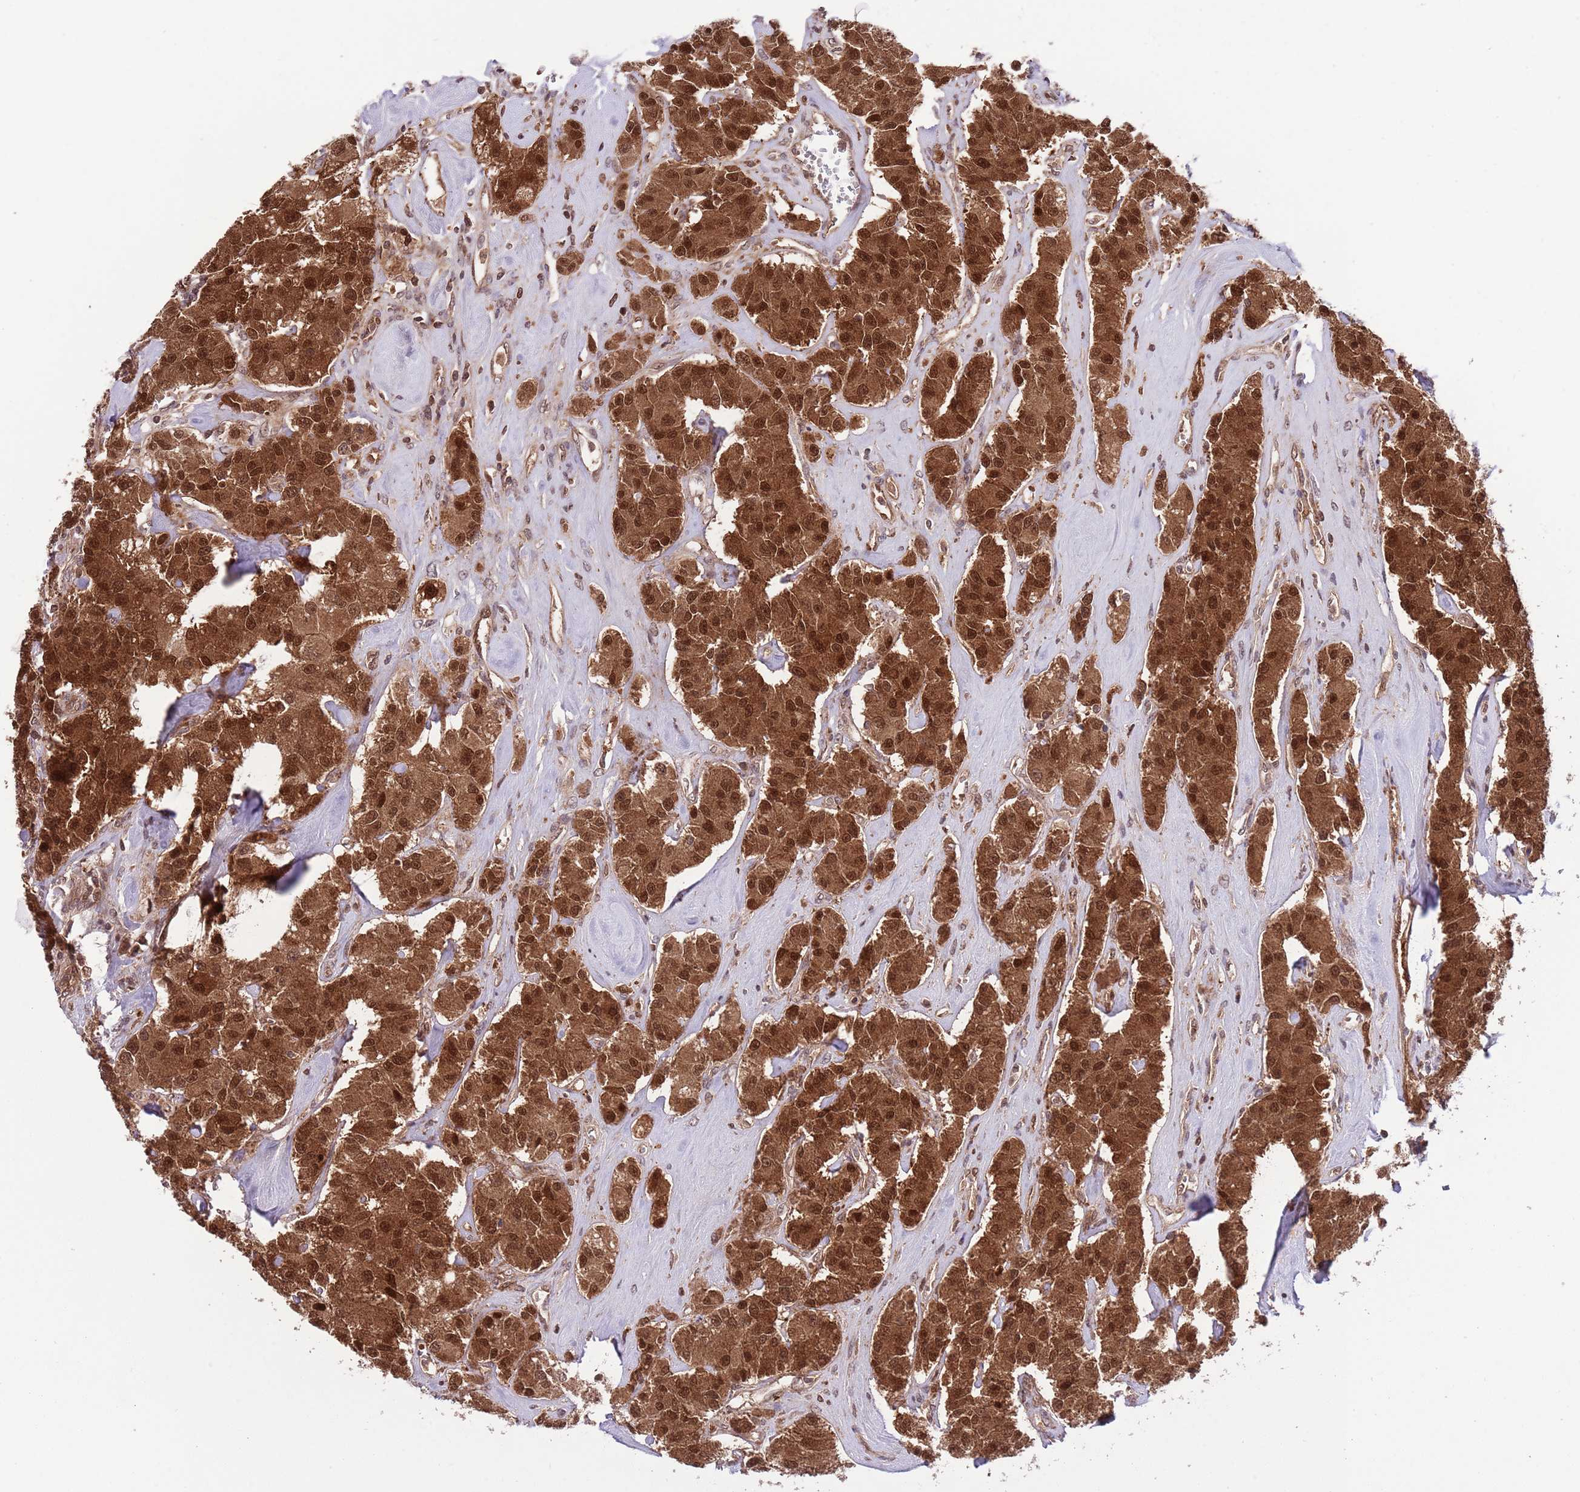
{"staining": {"intensity": "strong", "quantity": ">75%", "location": "cytoplasmic/membranous,nuclear"}, "tissue": "carcinoid", "cell_type": "Tumor cells", "image_type": "cancer", "snomed": [{"axis": "morphology", "description": "Carcinoid, malignant, NOS"}, {"axis": "topography", "description": "Pancreas"}], "caption": "There is high levels of strong cytoplasmic/membranous and nuclear positivity in tumor cells of carcinoid, as demonstrated by immunohistochemical staining (brown color).", "gene": "HDHD2", "patient": {"sex": "male", "age": 41}}